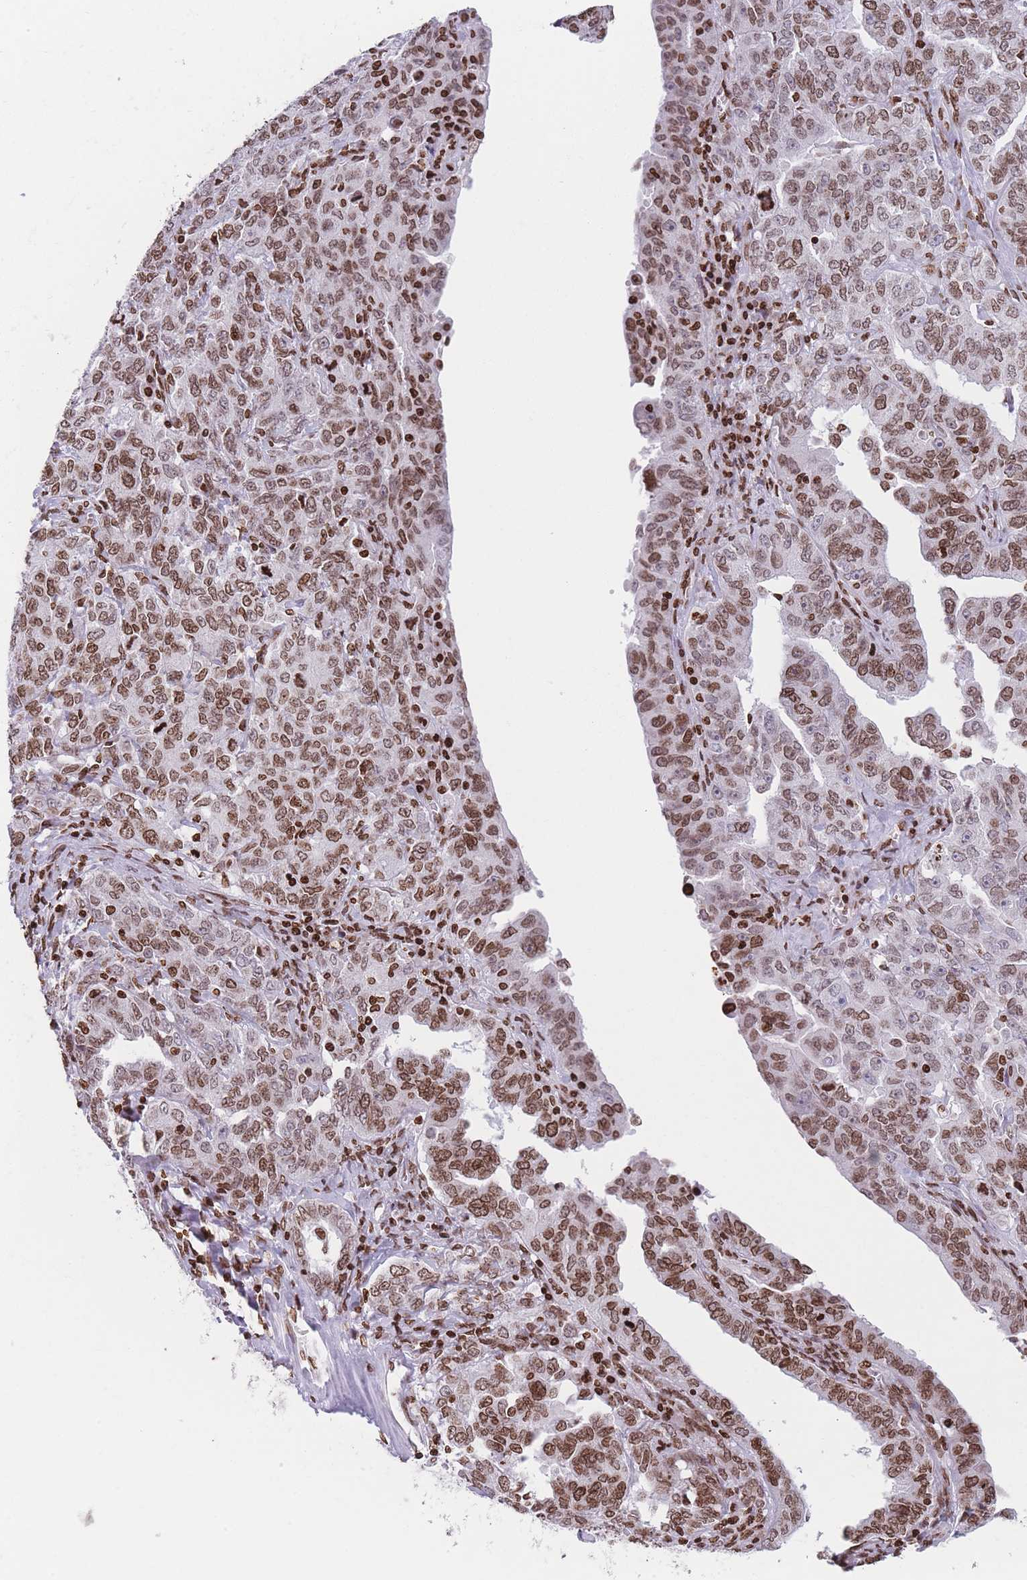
{"staining": {"intensity": "moderate", "quantity": ">75%", "location": "nuclear"}, "tissue": "ovarian cancer", "cell_type": "Tumor cells", "image_type": "cancer", "snomed": [{"axis": "morphology", "description": "Carcinoma, endometroid"}, {"axis": "topography", "description": "Ovary"}], "caption": "IHC image of human endometroid carcinoma (ovarian) stained for a protein (brown), which demonstrates medium levels of moderate nuclear expression in approximately >75% of tumor cells.", "gene": "AK9", "patient": {"sex": "female", "age": 62}}